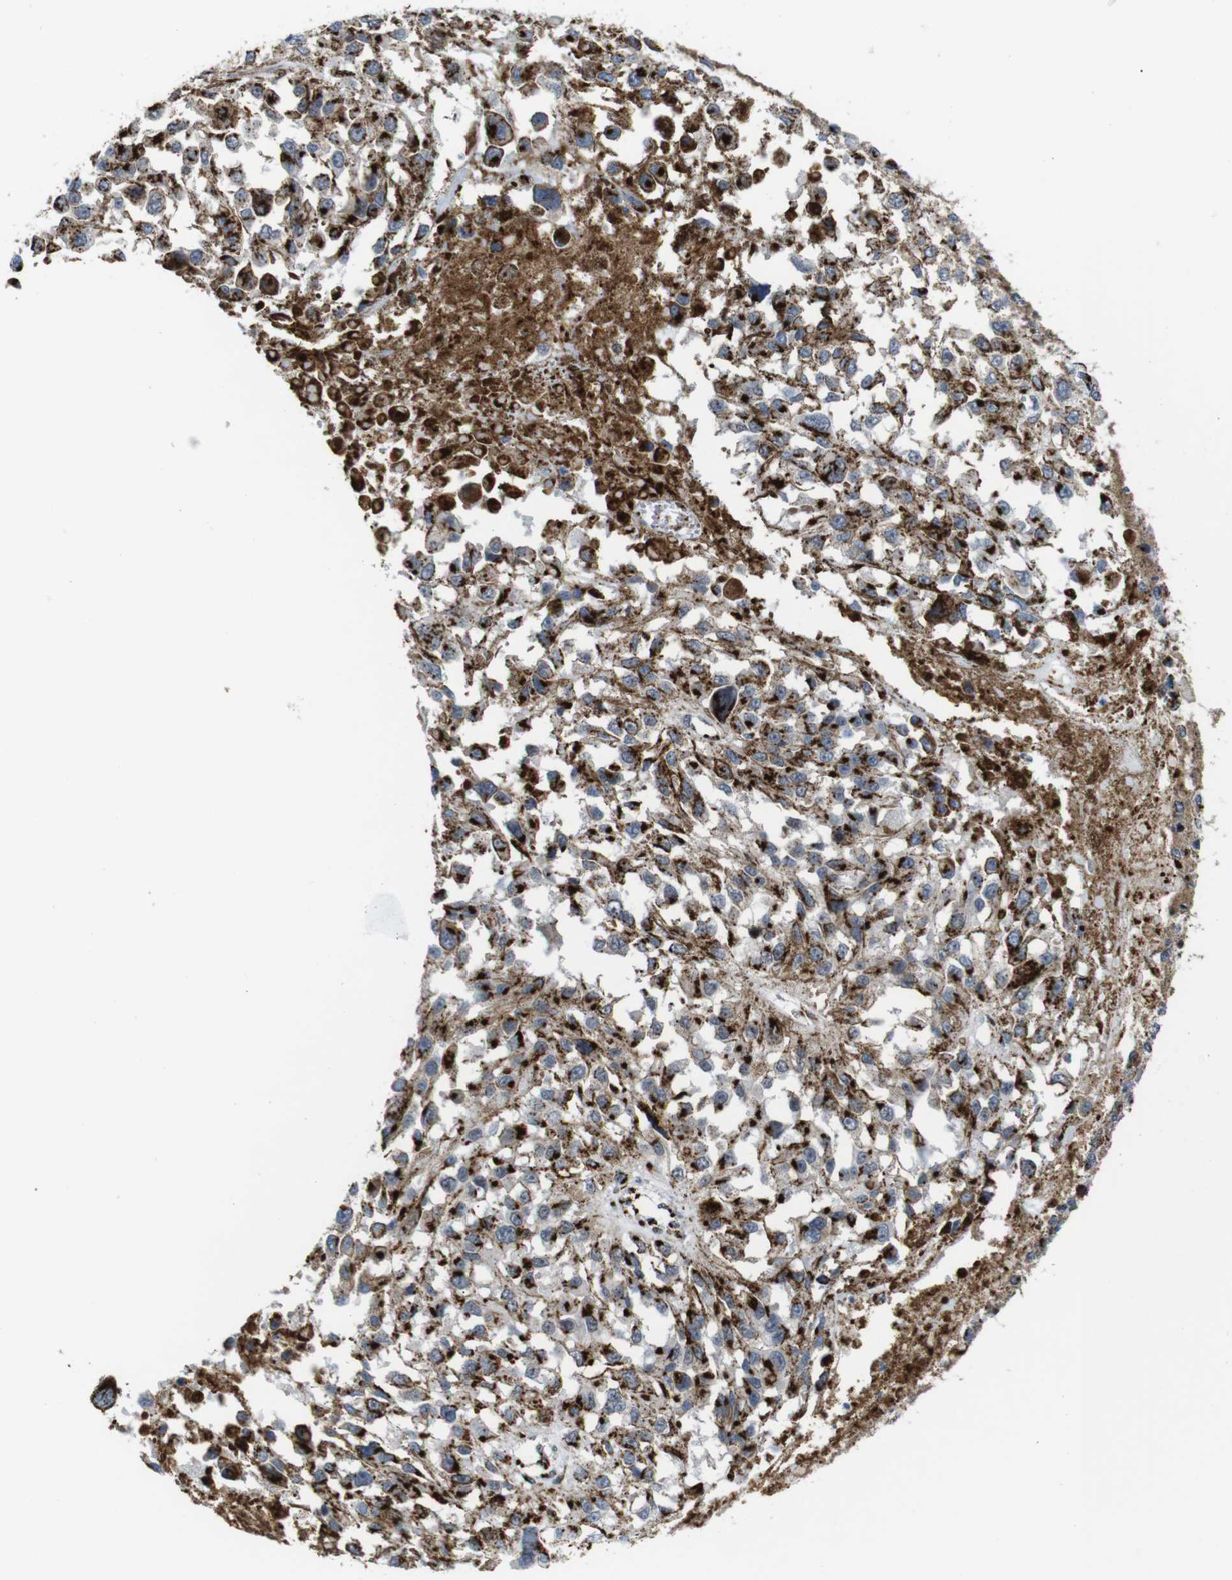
{"staining": {"intensity": "moderate", "quantity": ">75%", "location": "cytoplasmic/membranous"}, "tissue": "melanoma", "cell_type": "Tumor cells", "image_type": "cancer", "snomed": [{"axis": "morphology", "description": "Malignant melanoma, Metastatic site"}, {"axis": "topography", "description": "Lymph node"}], "caption": "Immunohistochemical staining of melanoma displays medium levels of moderate cytoplasmic/membranous protein staining in about >75% of tumor cells. (brown staining indicates protein expression, while blue staining denotes nuclei).", "gene": "TGOLN2", "patient": {"sex": "male", "age": 59}}